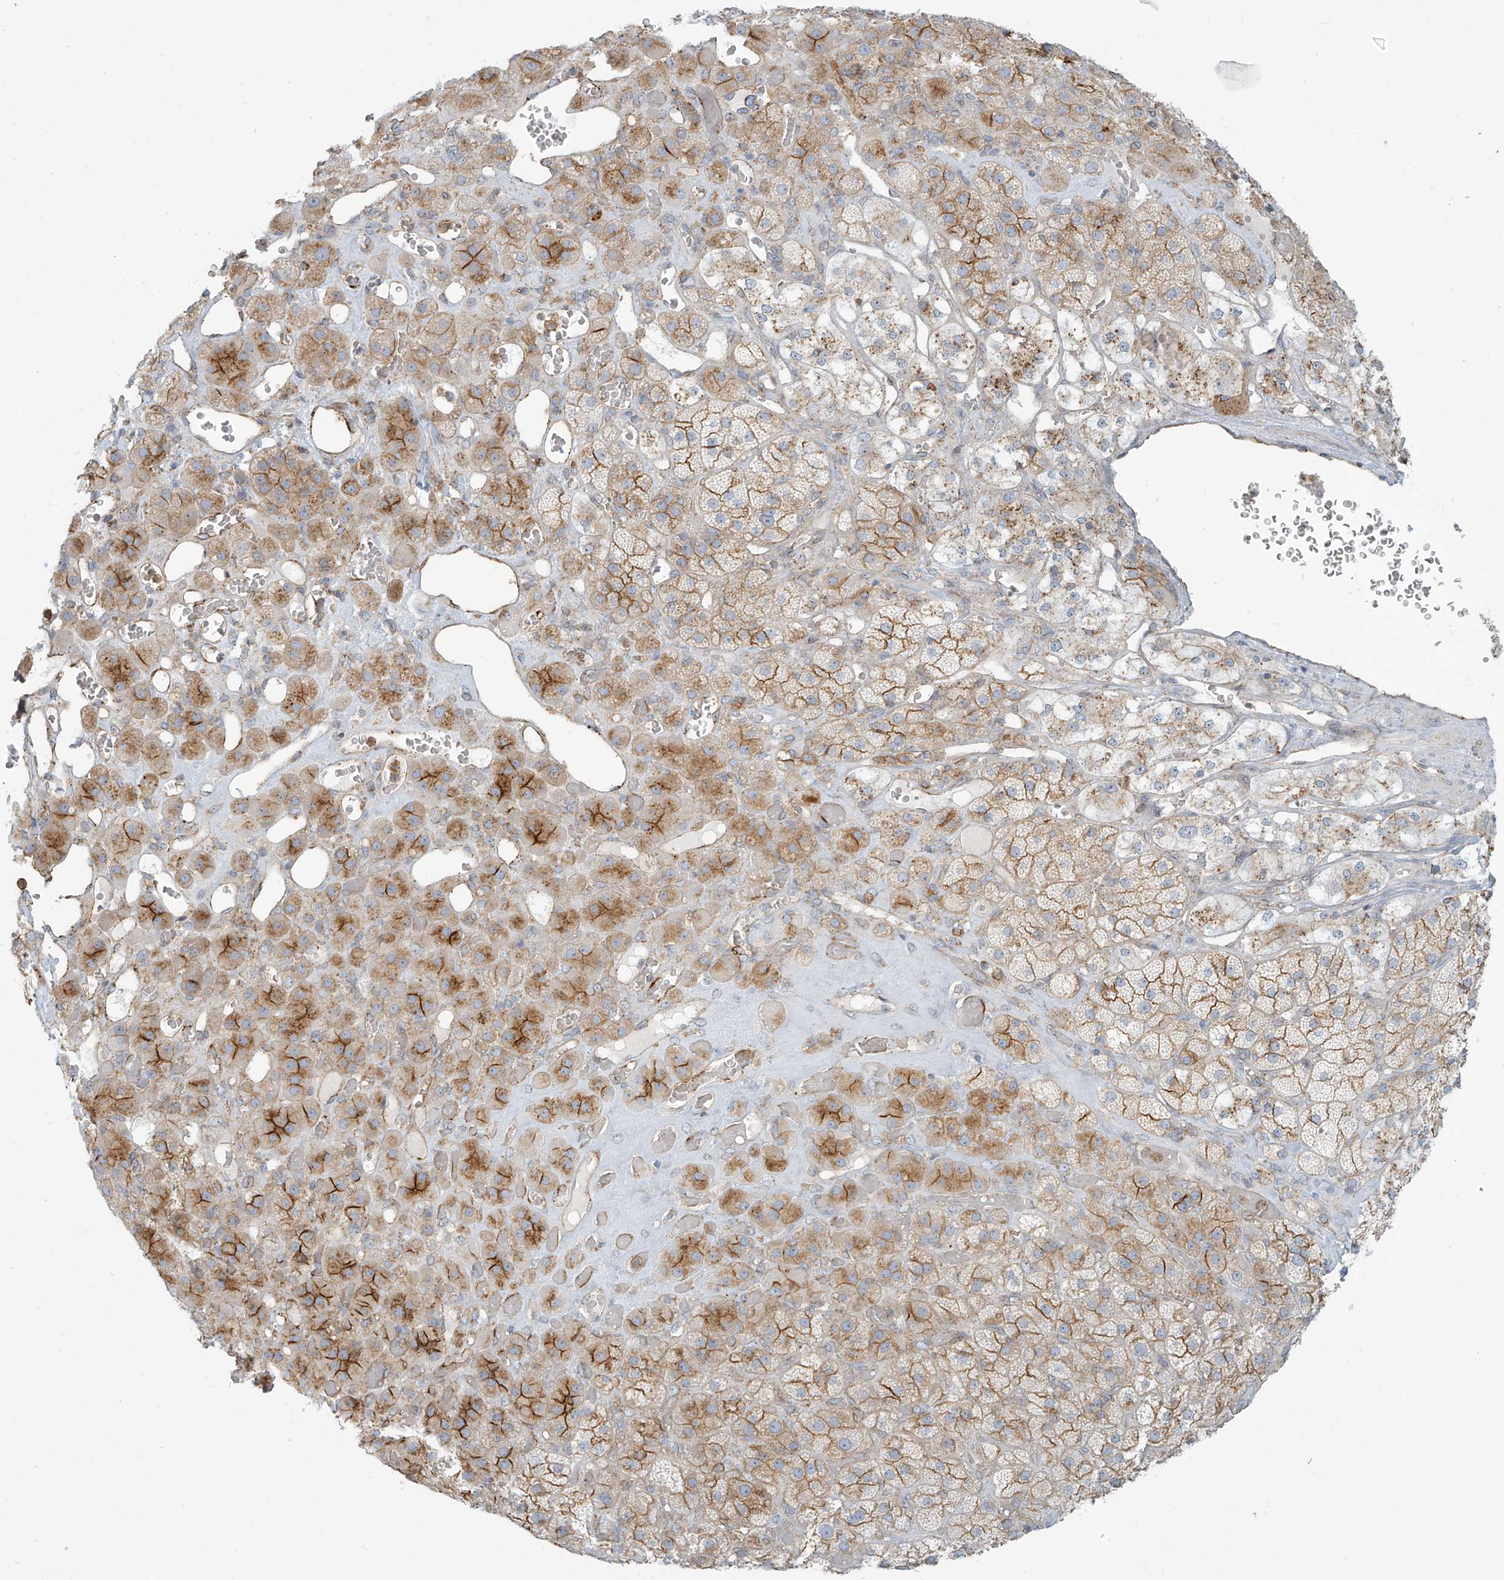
{"staining": {"intensity": "moderate", "quantity": "25%-75%", "location": "cytoplasmic/membranous"}, "tissue": "adrenal gland", "cell_type": "Glandular cells", "image_type": "normal", "snomed": [{"axis": "morphology", "description": "Normal tissue, NOS"}, {"axis": "topography", "description": "Adrenal gland"}], "caption": "Adrenal gland stained for a protein (brown) exhibits moderate cytoplasmic/membranous positive positivity in about 25%-75% of glandular cells.", "gene": "LZTS3", "patient": {"sex": "male", "age": 57}}